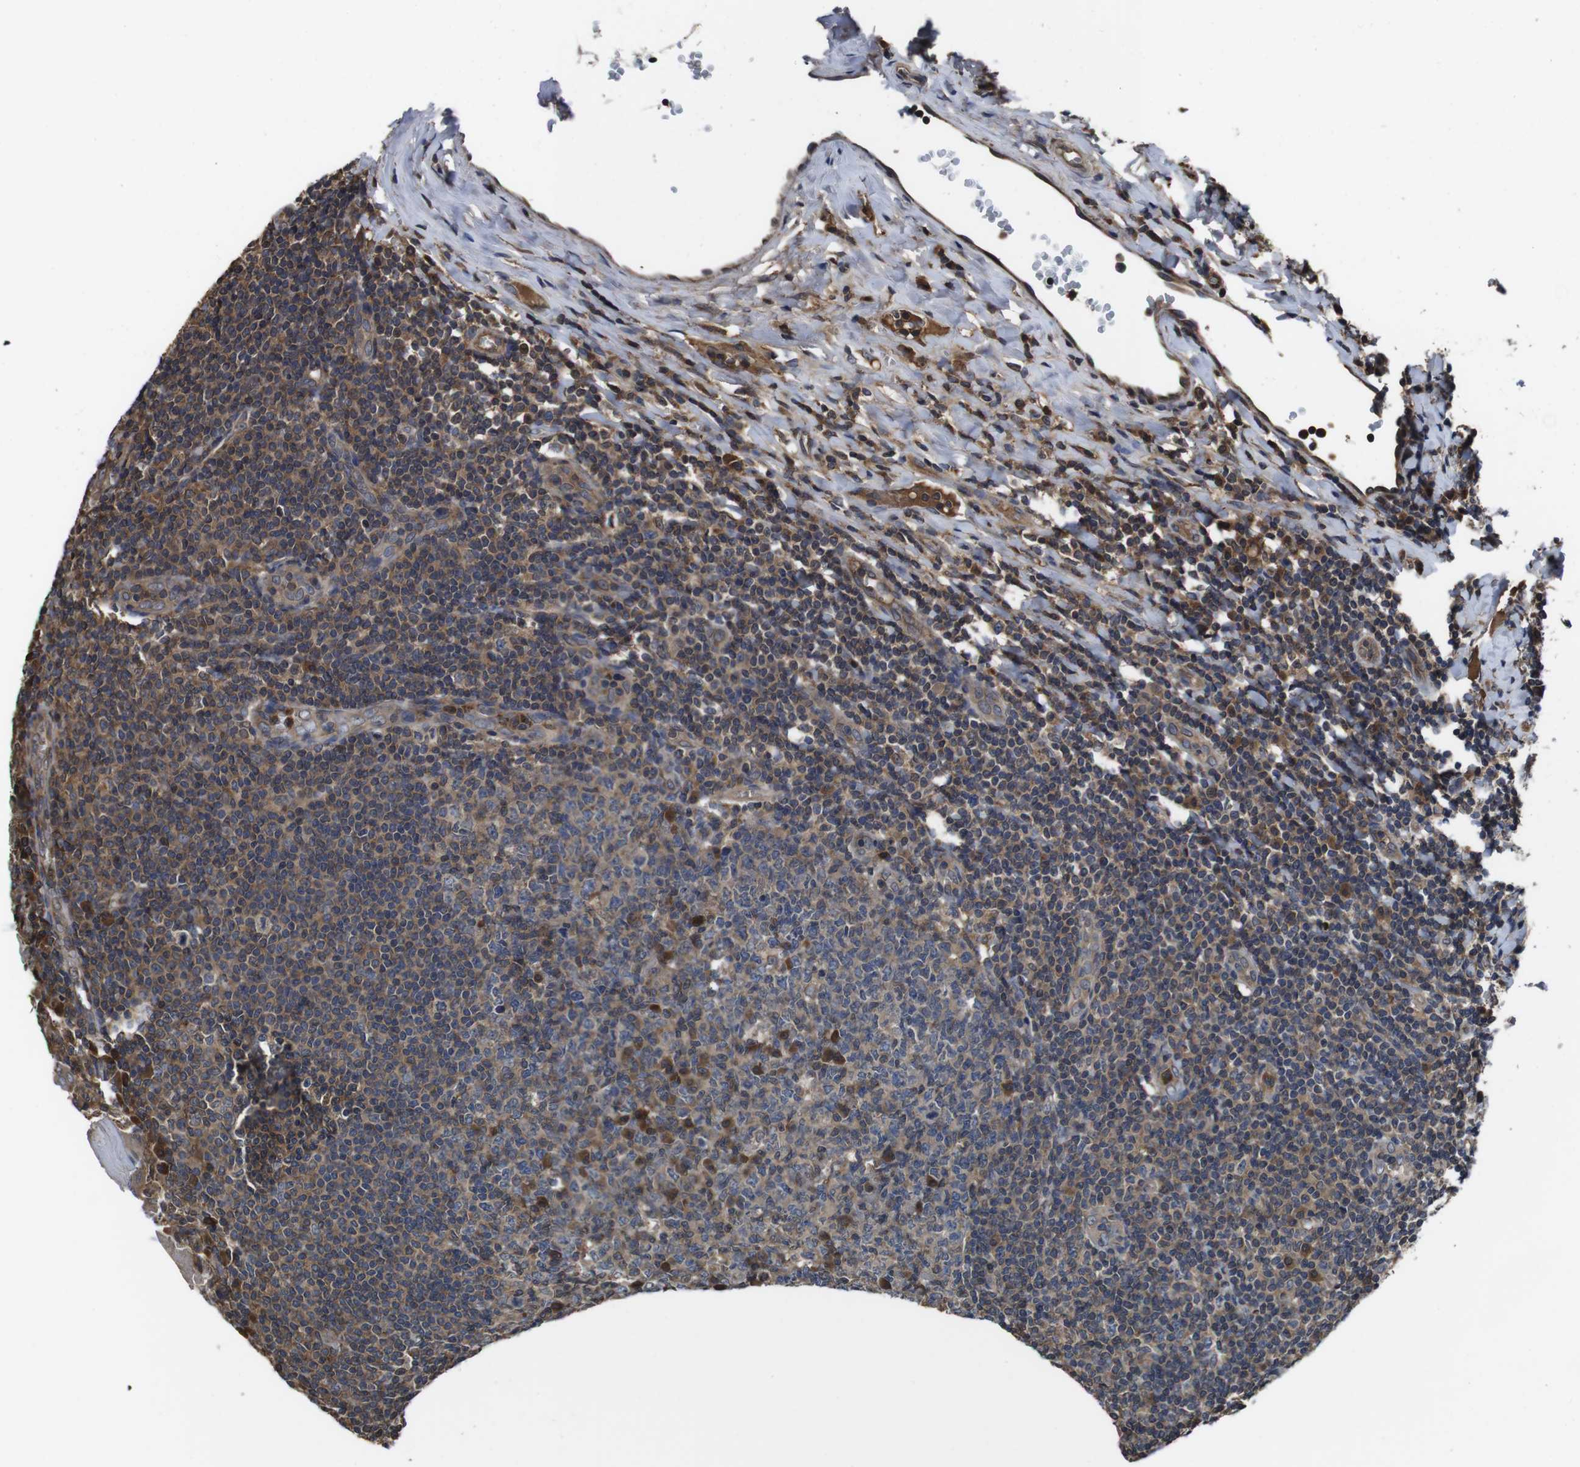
{"staining": {"intensity": "weak", "quantity": ">75%", "location": "cytoplasmic/membranous"}, "tissue": "tonsil", "cell_type": "Germinal center cells", "image_type": "normal", "snomed": [{"axis": "morphology", "description": "Normal tissue, NOS"}, {"axis": "topography", "description": "Tonsil"}], "caption": "Protein expression analysis of benign human tonsil reveals weak cytoplasmic/membranous staining in about >75% of germinal center cells.", "gene": "CXCL11", "patient": {"sex": "male", "age": 31}}